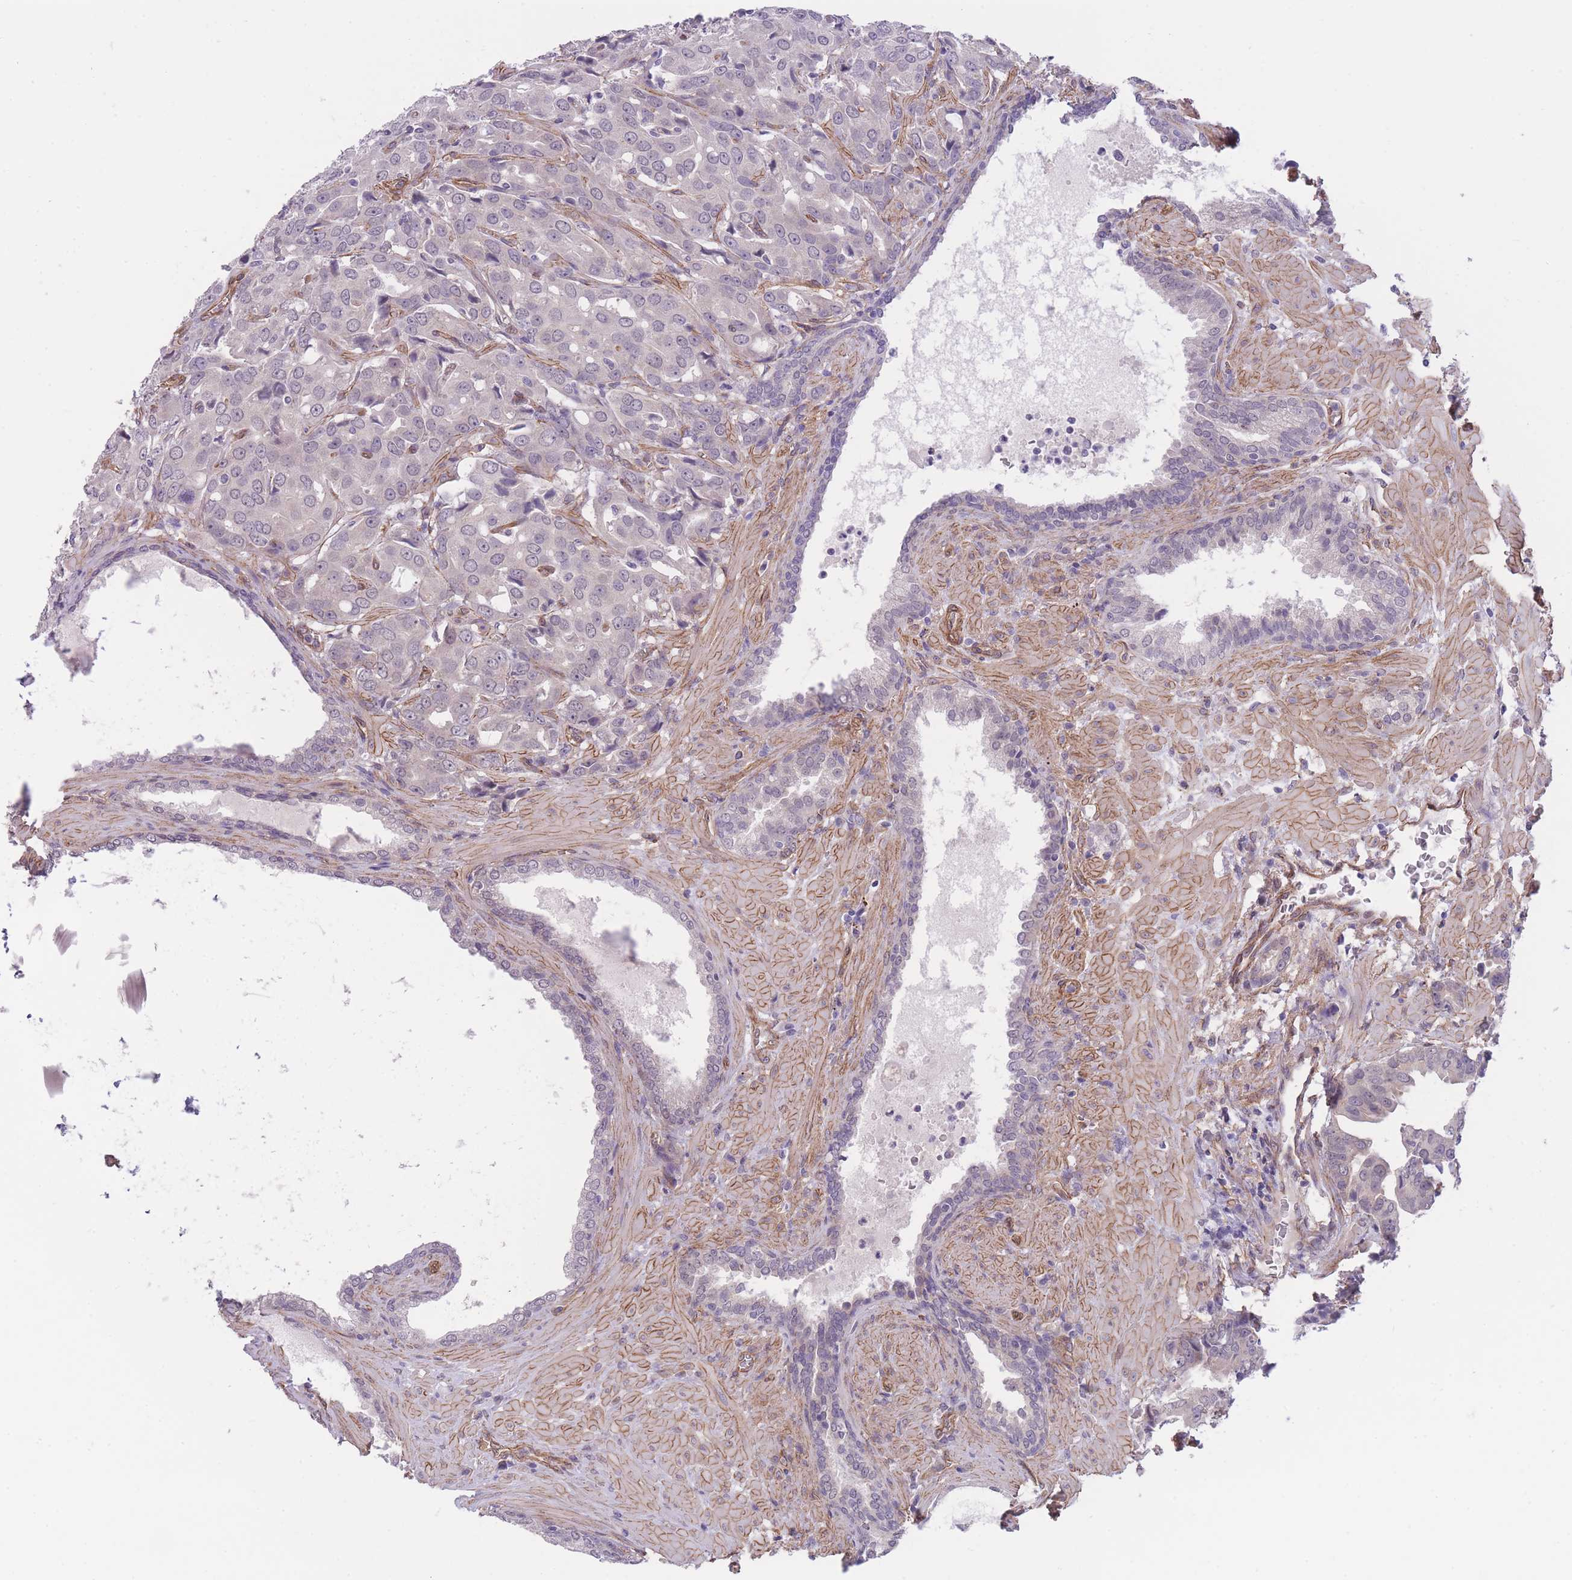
{"staining": {"intensity": "negative", "quantity": "none", "location": "none"}, "tissue": "prostate cancer", "cell_type": "Tumor cells", "image_type": "cancer", "snomed": [{"axis": "morphology", "description": "Adenocarcinoma, High grade"}, {"axis": "topography", "description": "Prostate"}], "caption": "Immunohistochemical staining of human high-grade adenocarcinoma (prostate) displays no significant positivity in tumor cells.", "gene": "QTRT1", "patient": {"sex": "male", "age": 68}}